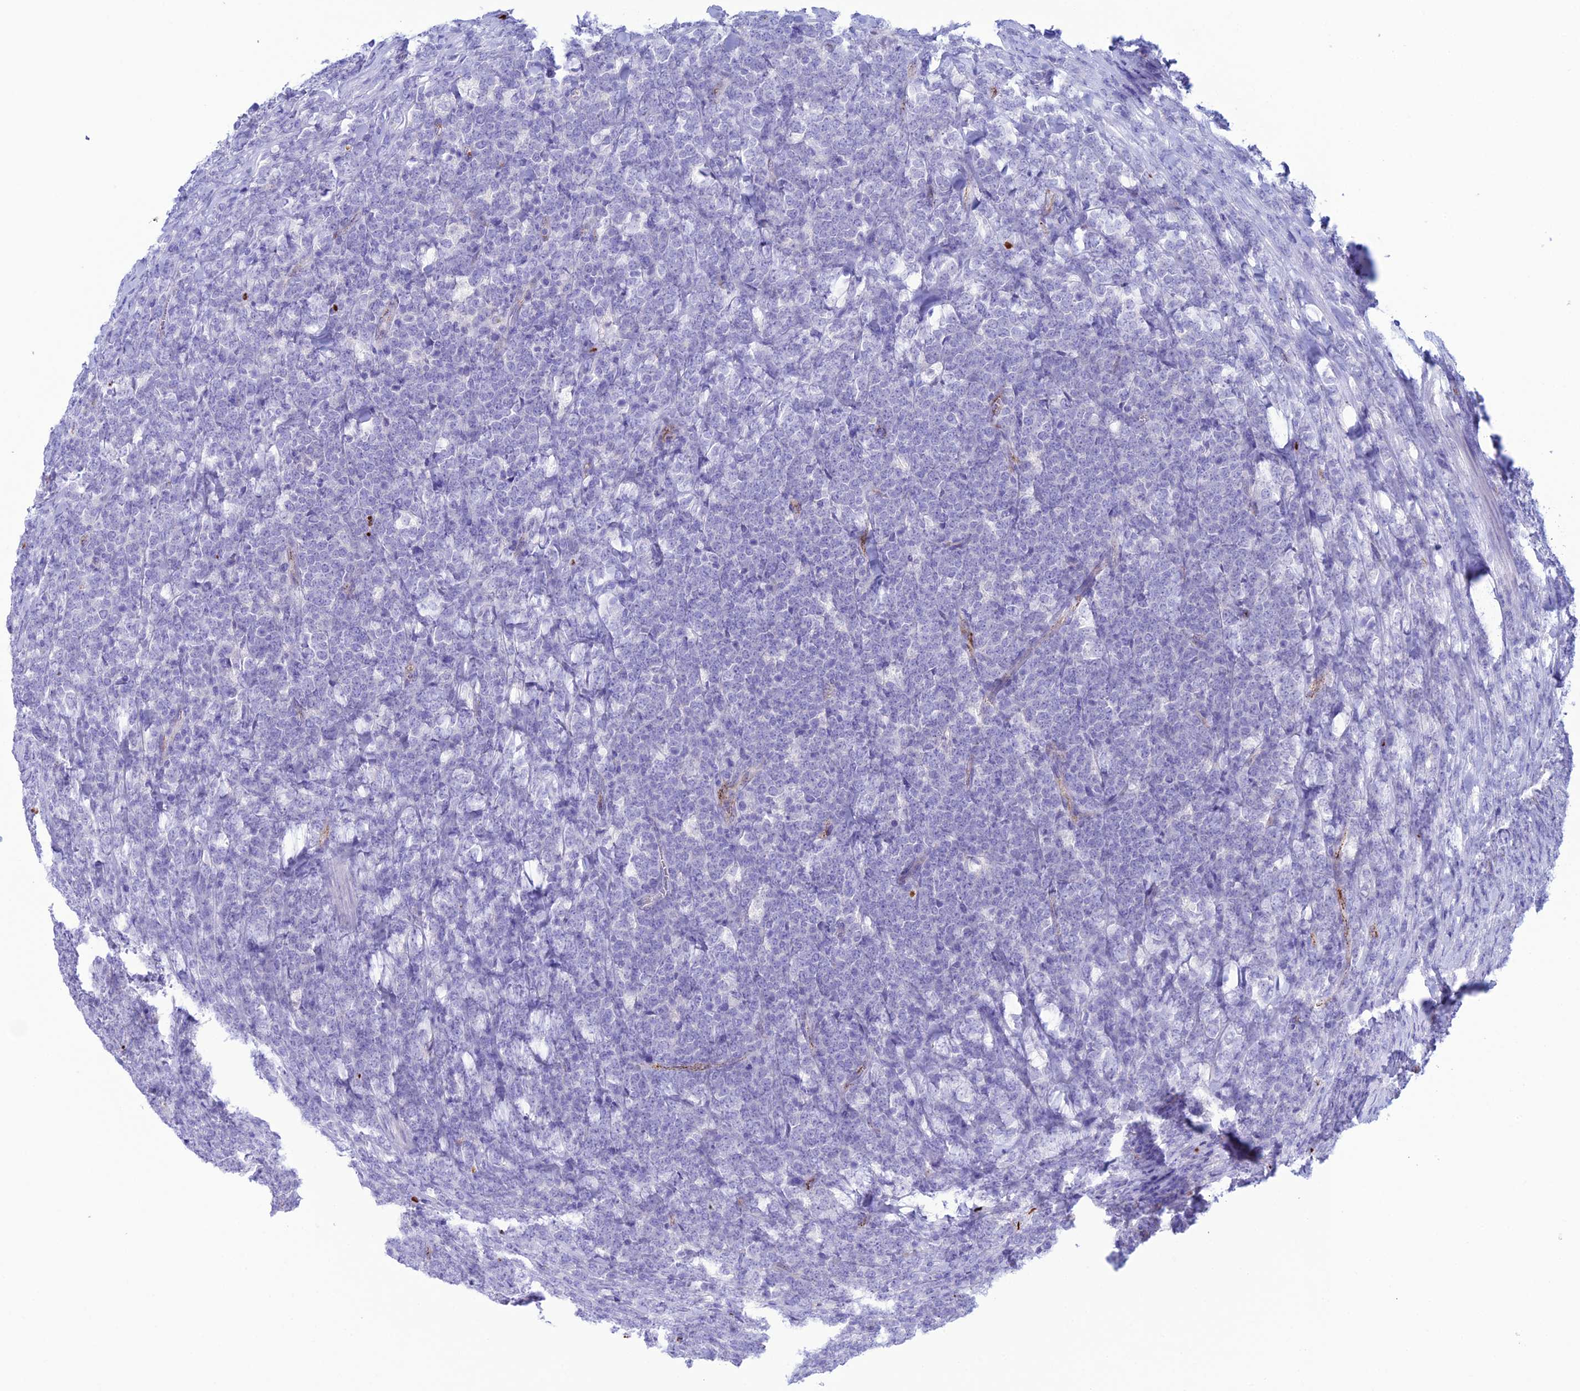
{"staining": {"intensity": "negative", "quantity": "none", "location": "none"}, "tissue": "lymphoma", "cell_type": "Tumor cells", "image_type": "cancer", "snomed": [{"axis": "morphology", "description": "Malignant lymphoma, non-Hodgkin's type, High grade"}, {"axis": "topography", "description": "Small intestine"}], "caption": "A high-resolution image shows immunohistochemistry (IHC) staining of lymphoma, which exhibits no significant staining in tumor cells.", "gene": "CDC42EP5", "patient": {"sex": "male", "age": 8}}